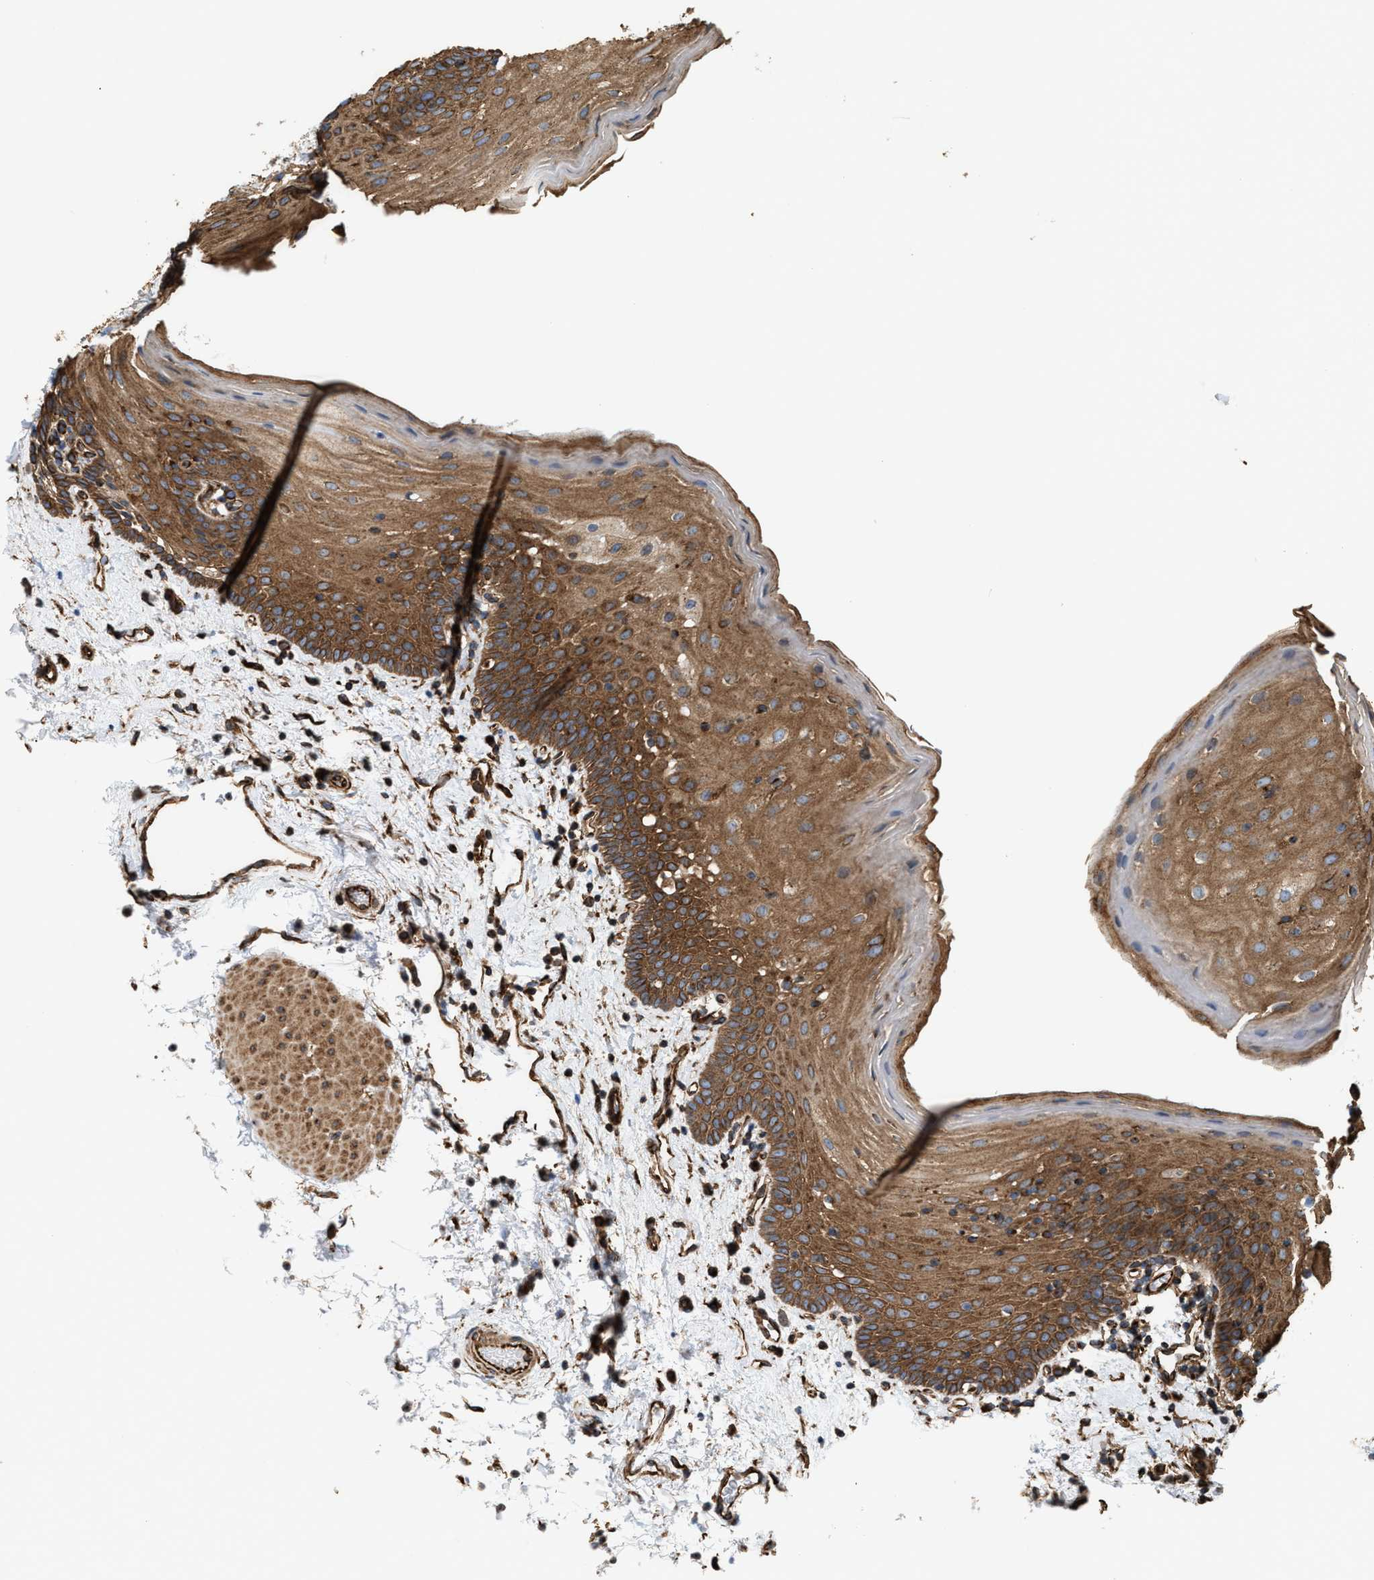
{"staining": {"intensity": "moderate", "quantity": ">75%", "location": "cytoplasmic/membranous"}, "tissue": "oral mucosa", "cell_type": "Squamous epithelial cells", "image_type": "normal", "snomed": [{"axis": "morphology", "description": "Normal tissue, NOS"}, {"axis": "topography", "description": "Oral tissue"}], "caption": "An IHC image of unremarkable tissue is shown. Protein staining in brown shows moderate cytoplasmic/membranous positivity in oral mucosa within squamous epithelial cells.", "gene": "EPS15L1", "patient": {"sex": "male", "age": 66}}